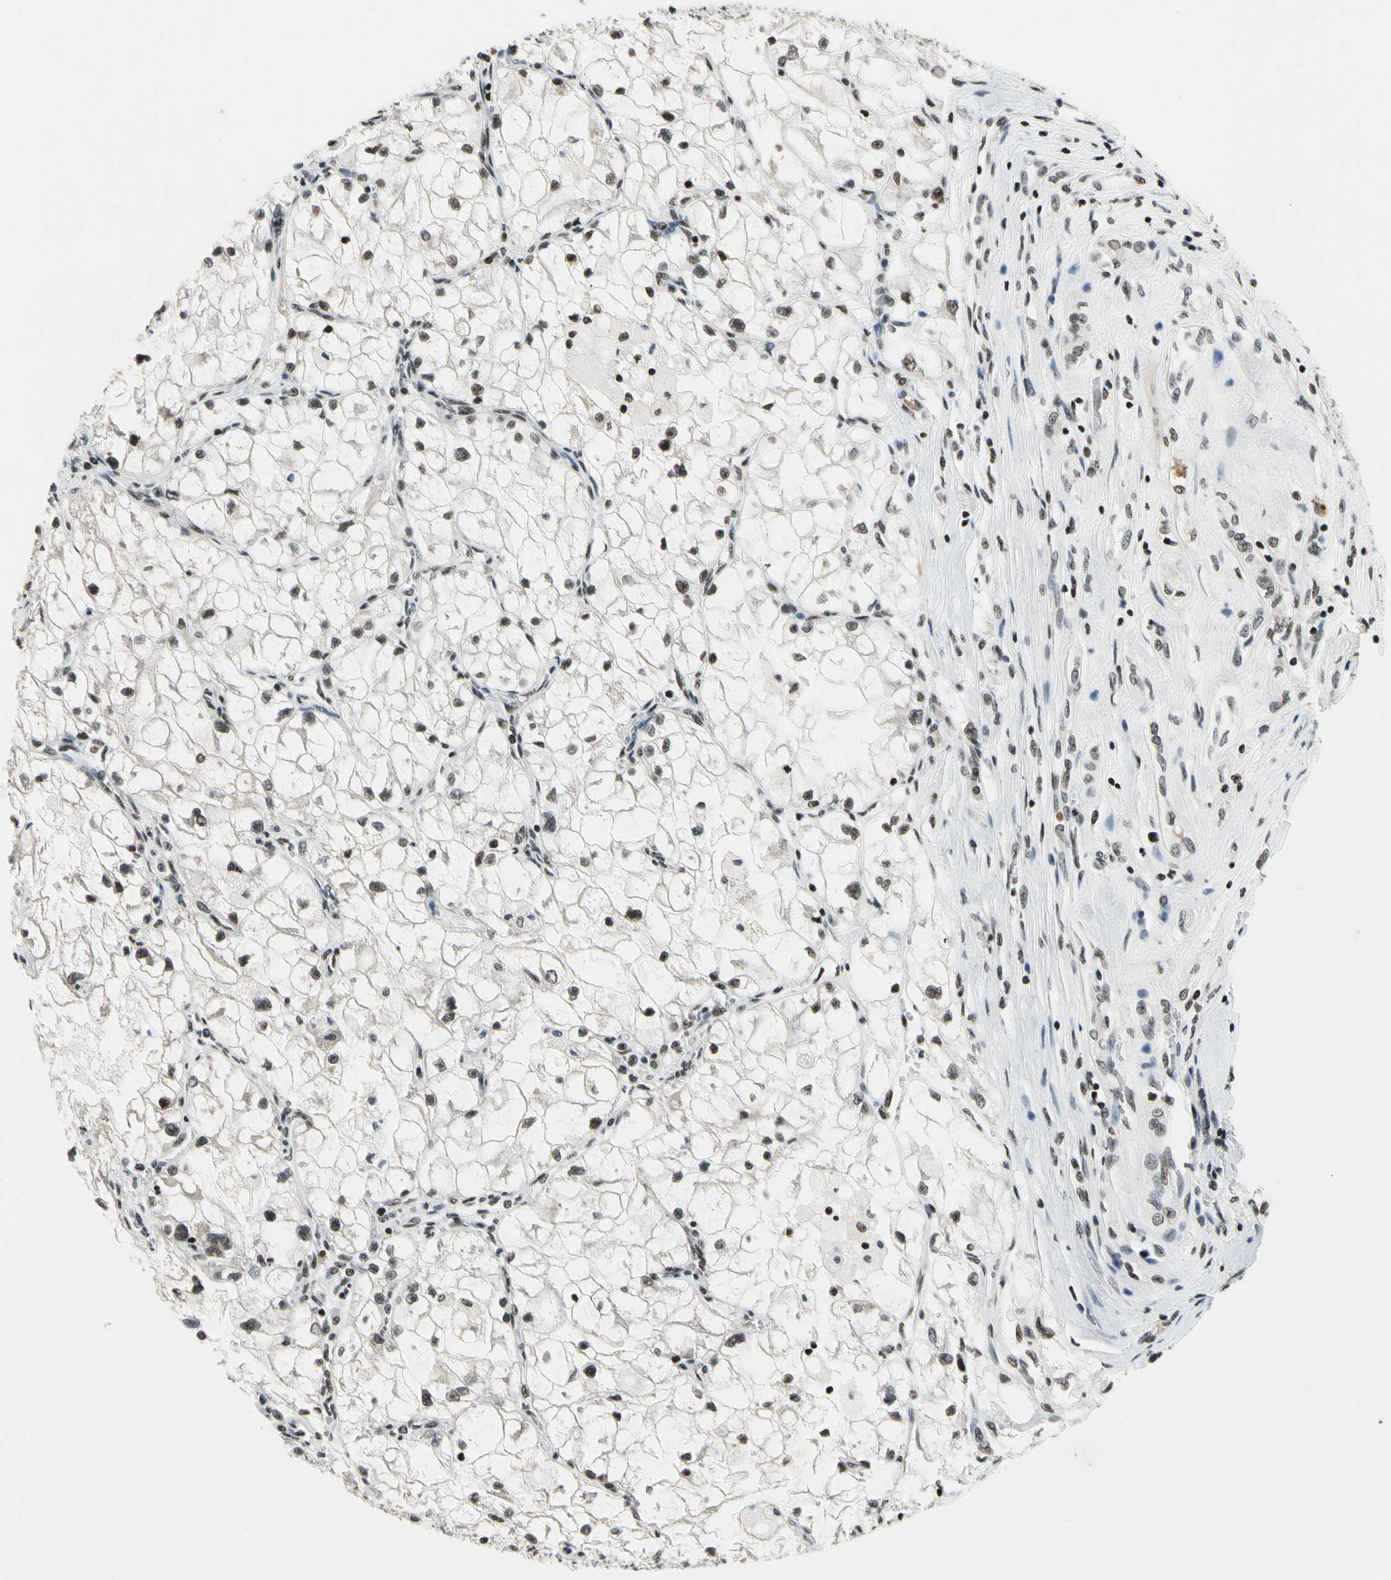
{"staining": {"intensity": "moderate", "quantity": ">75%", "location": "nuclear"}, "tissue": "renal cancer", "cell_type": "Tumor cells", "image_type": "cancer", "snomed": [{"axis": "morphology", "description": "Adenocarcinoma, NOS"}, {"axis": "topography", "description": "Kidney"}], "caption": "Human renal adenocarcinoma stained with a protein marker exhibits moderate staining in tumor cells.", "gene": "RECQL", "patient": {"sex": "female", "age": 70}}